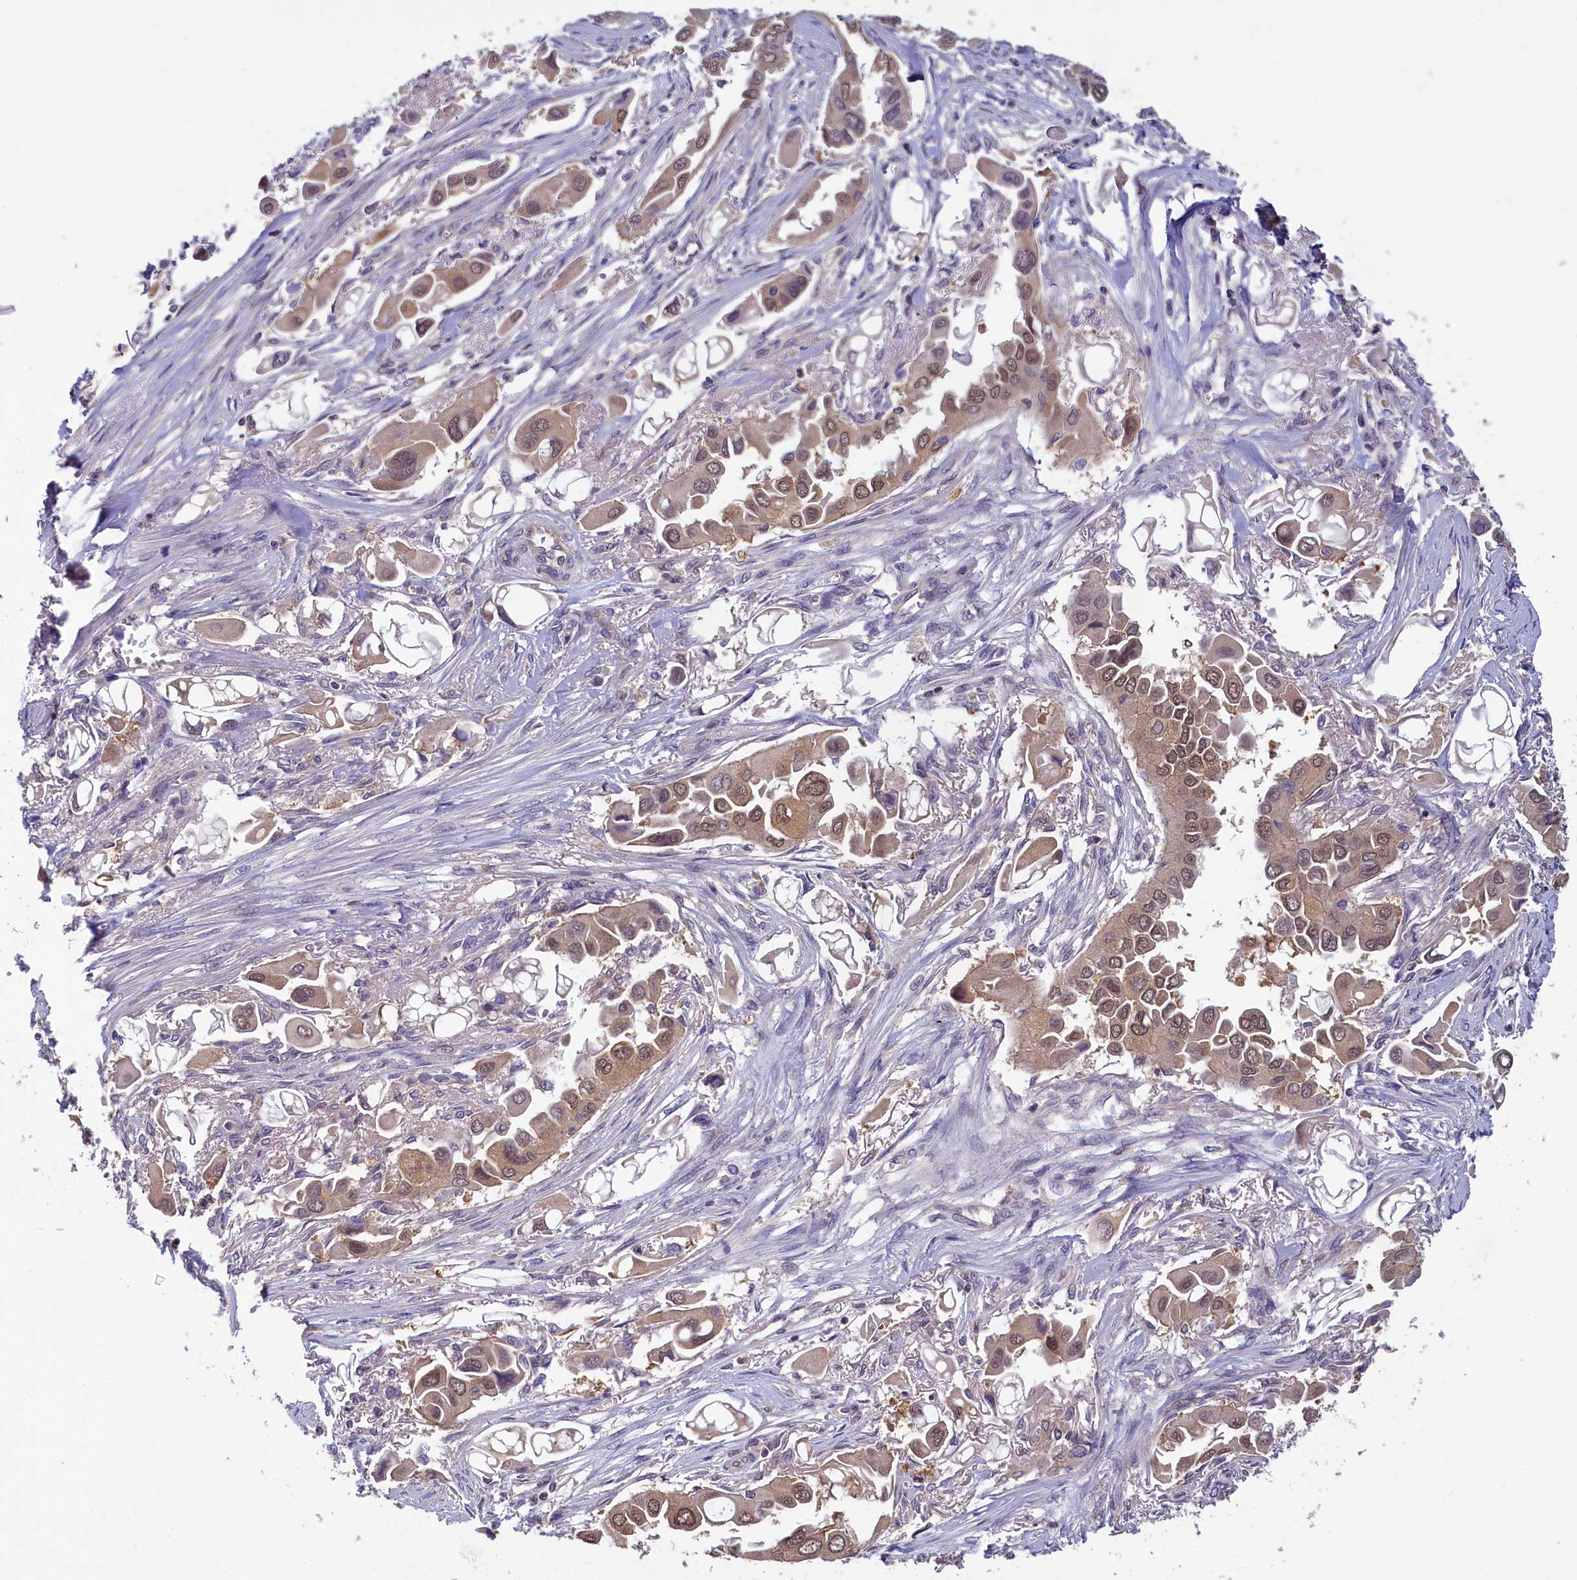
{"staining": {"intensity": "weak", "quantity": ">75%", "location": "cytoplasmic/membranous,nuclear"}, "tissue": "lung cancer", "cell_type": "Tumor cells", "image_type": "cancer", "snomed": [{"axis": "morphology", "description": "Adenocarcinoma, NOS"}, {"axis": "topography", "description": "Lung"}], "caption": "A micrograph of human adenocarcinoma (lung) stained for a protein demonstrates weak cytoplasmic/membranous and nuclear brown staining in tumor cells.", "gene": "NUBP1", "patient": {"sex": "female", "age": 76}}